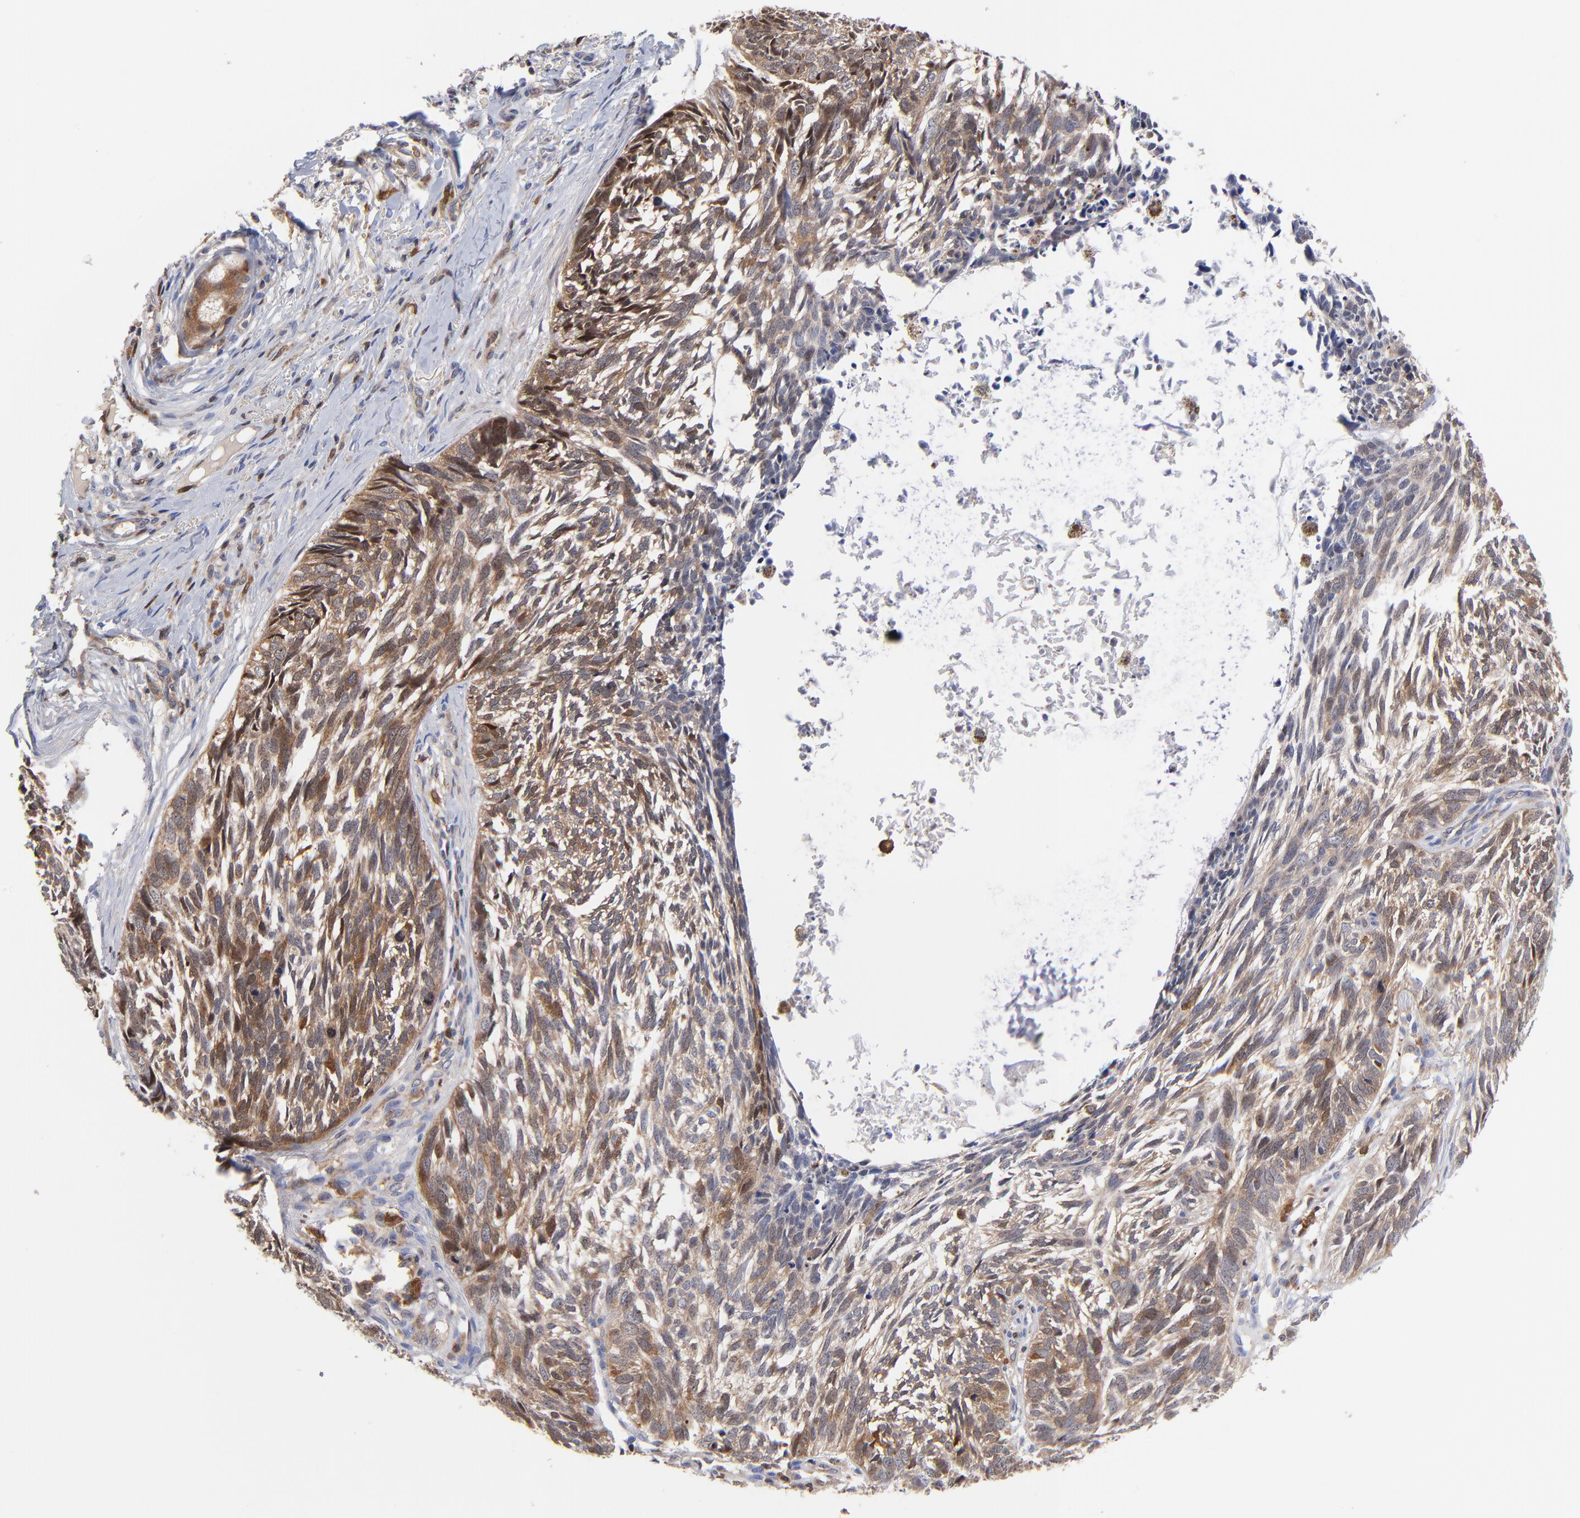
{"staining": {"intensity": "moderate", "quantity": ">75%", "location": "cytoplasmic/membranous,nuclear"}, "tissue": "skin cancer", "cell_type": "Tumor cells", "image_type": "cancer", "snomed": [{"axis": "morphology", "description": "Basal cell carcinoma"}, {"axis": "topography", "description": "Skin"}], "caption": "Skin cancer (basal cell carcinoma) tissue exhibits moderate cytoplasmic/membranous and nuclear expression in about >75% of tumor cells, visualized by immunohistochemistry.", "gene": "DCTPP1", "patient": {"sex": "male", "age": 63}}